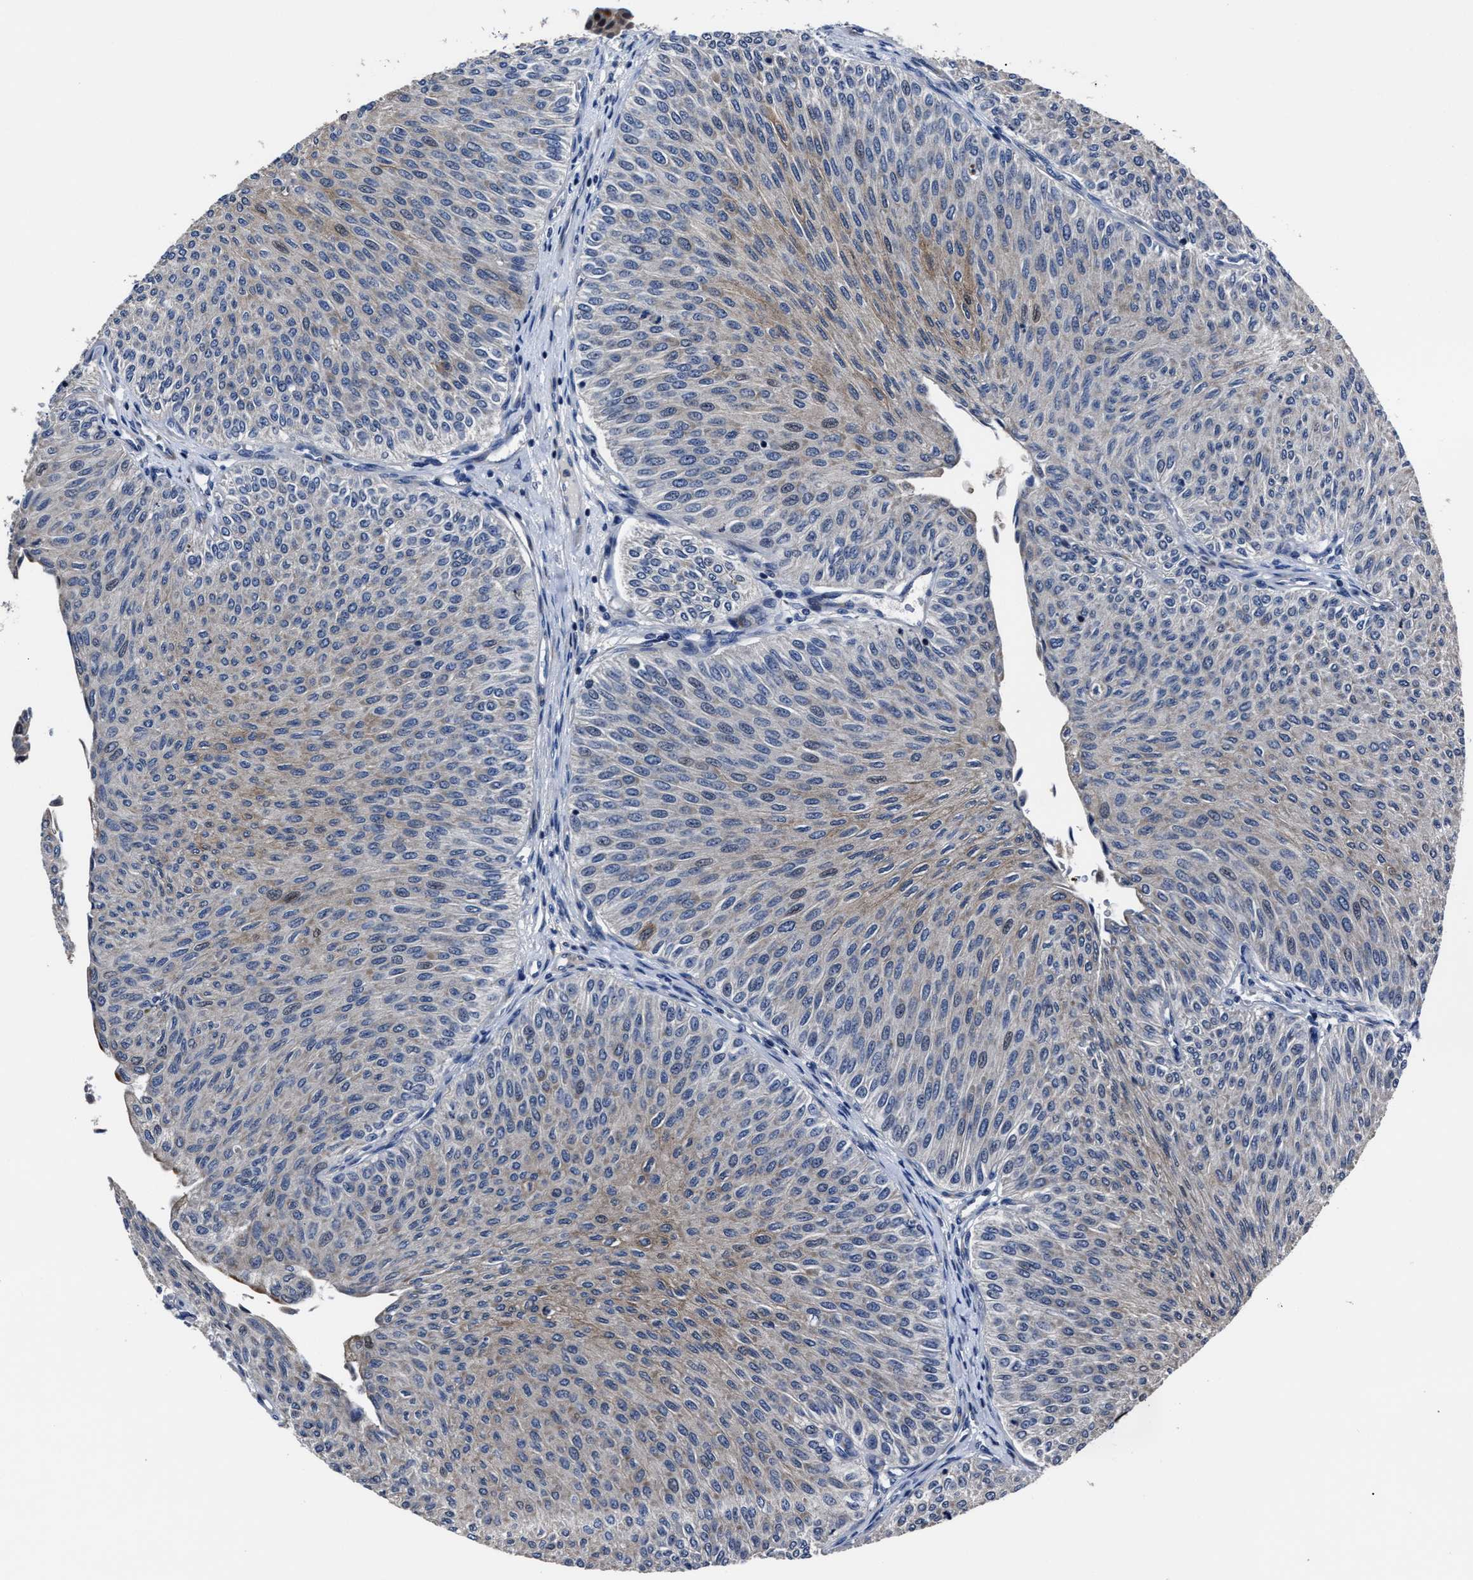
{"staining": {"intensity": "weak", "quantity": "25%-75%", "location": "cytoplasmic/membranous"}, "tissue": "urothelial cancer", "cell_type": "Tumor cells", "image_type": "cancer", "snomed": [{"axis": "morphology", "description": "Urothelial carcinoma, Low grade"}, {"axis": "topography", "description": "Urinary bladder"}], "caption": "Immunohistochemistry of urothelial carcinoma (low-grade) displays low levels of weak cytoplasmic/membranous staining in approximately 25%-75% of tumor cells.", "gene": "RSBN1L", "patient": {"sex": "male", "age": 78}}